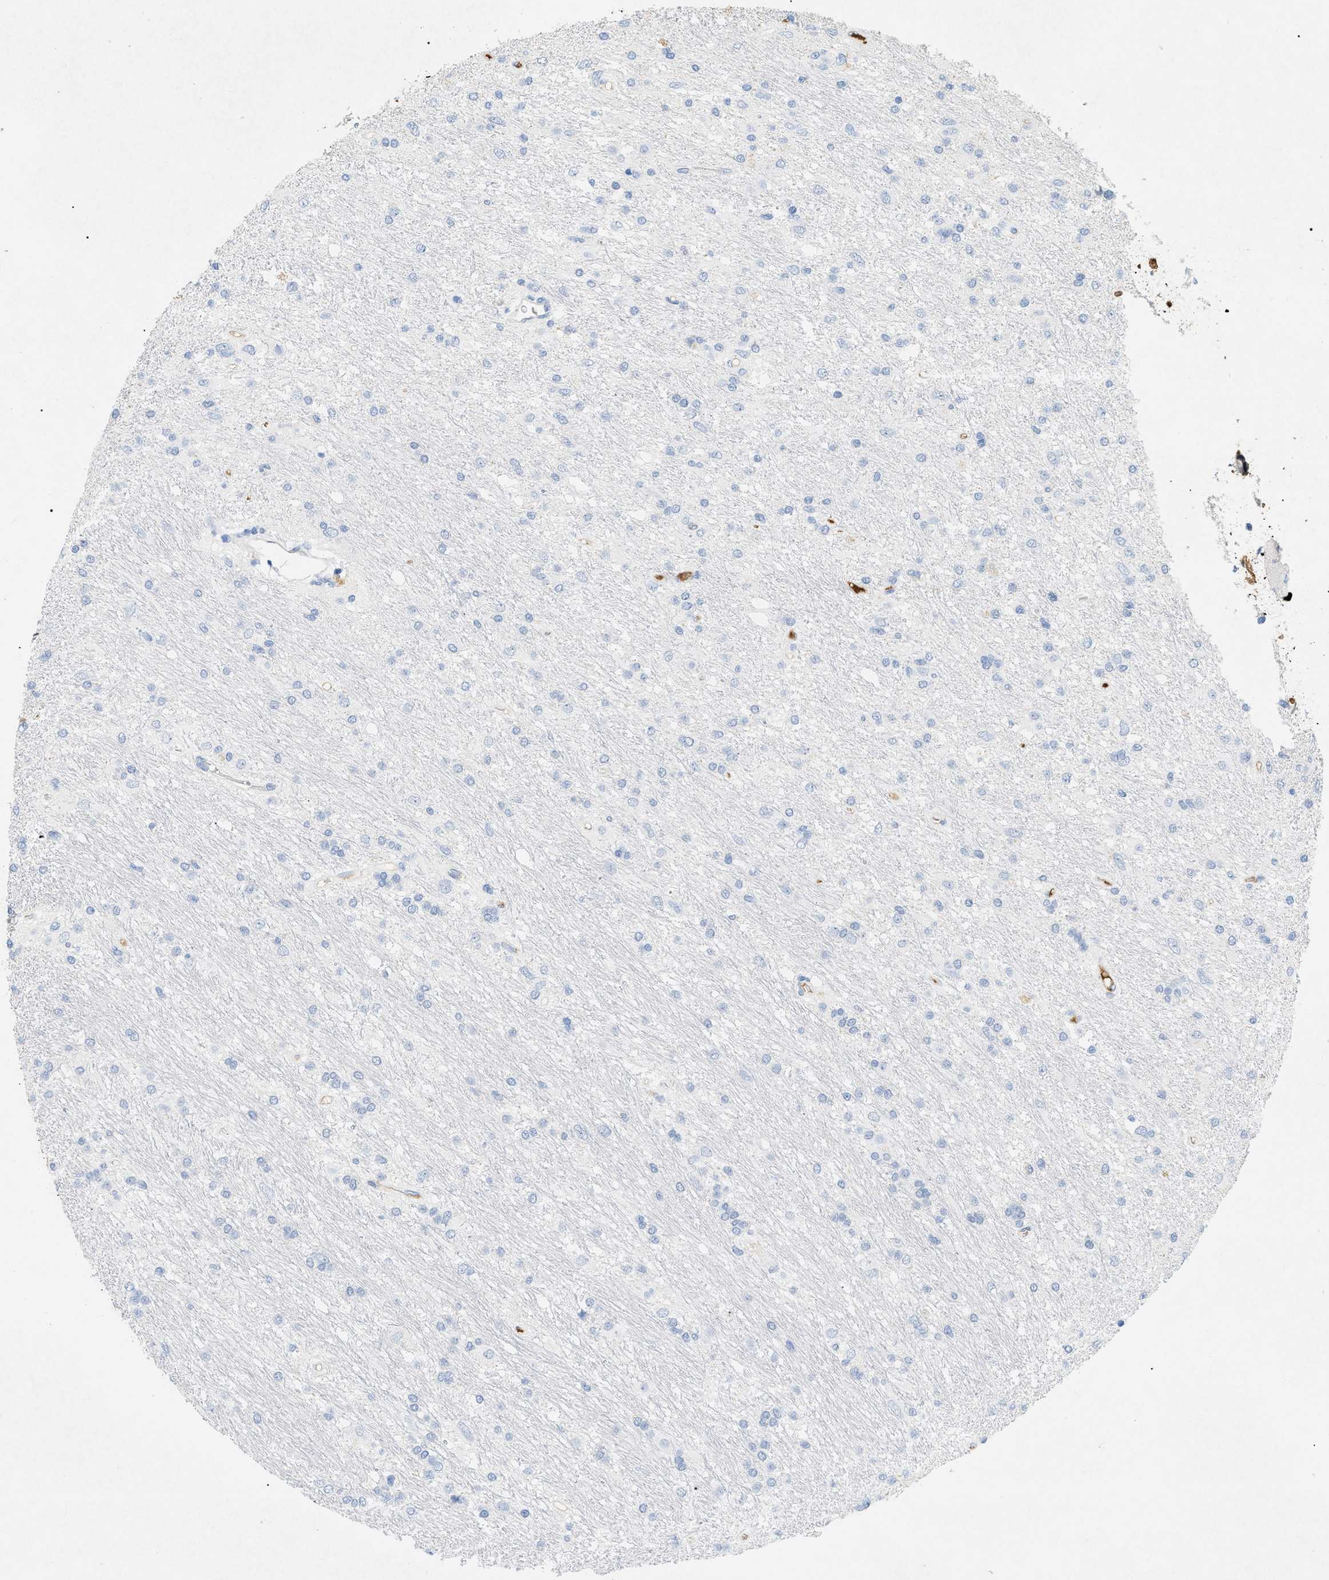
{"staining": {"intensity": "negative", "quantity": "none", "location": "none"}, "tissue": "glioma", "cell_type": "Tumor cells", "image_type": "cancer", "snomed": [{"axis": "morphology", "description": "Glioma, malignant, Low grade"}, {"axis": "topography", "description": "Brain"}], "caption": "Immunohistochemistry of glioma demonstrates no expression in tumor cells.", "gene": "CFH", "patient": {"sex": "male", "age": 77}}